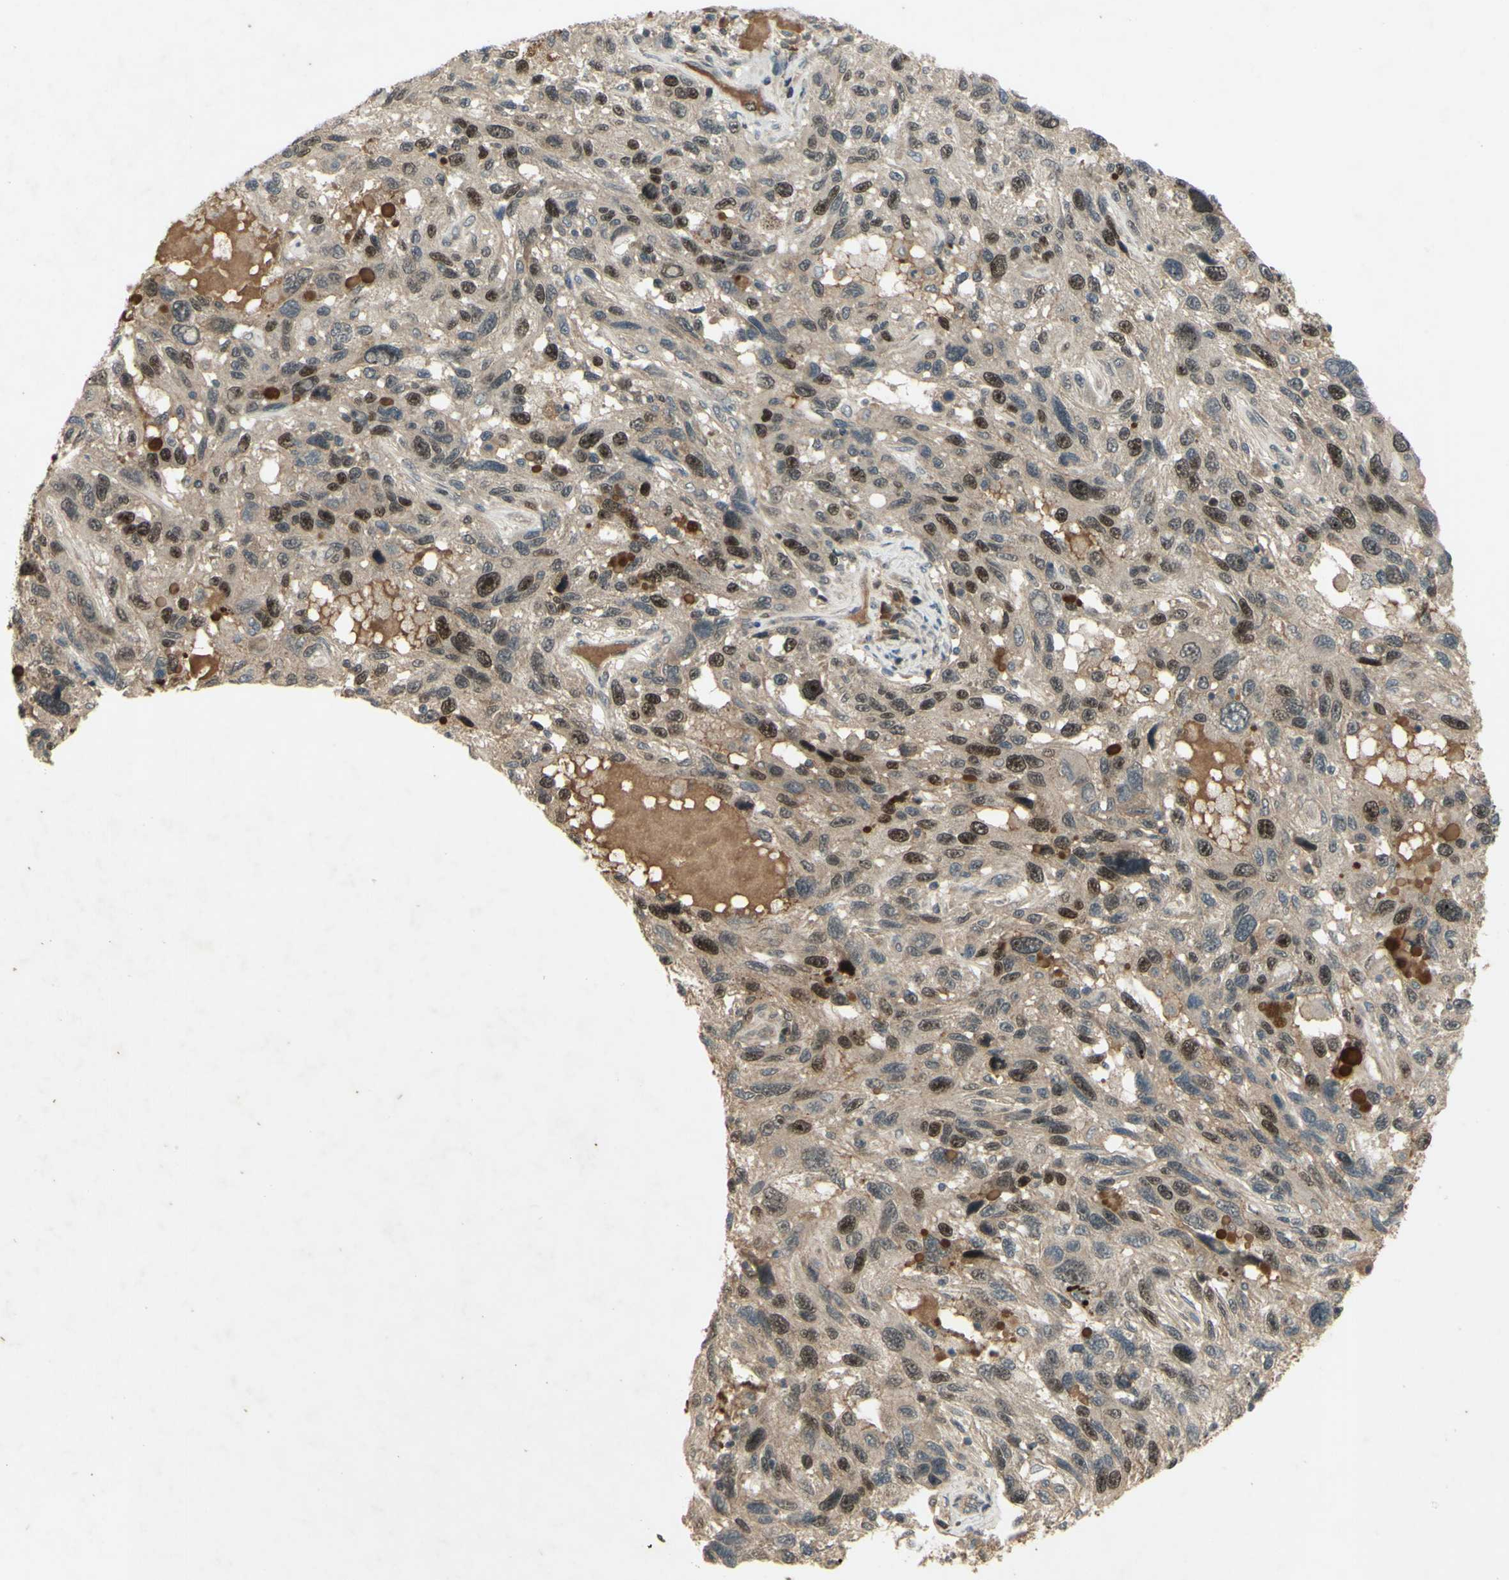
{"staining": {"intensity": "strong", "quantity": "<25%", "location": "nuclear"}, "tissue": "melanoma", "cell_type": "Tumor cells", "image_type": "cancer", "snomed": [{"axis": "morphology", "description": "Malignant melanoma, NOS"}, {"axis": "topography", "description": "Skin"}], "caption": "A photomicrograph showing strong nuclear staining in about <25% of tumor cells in melanoma, as visualized by brown immunohistochemical staining.", "gene": "RAD18", "patient": {"sex": "male", "age": 53}}